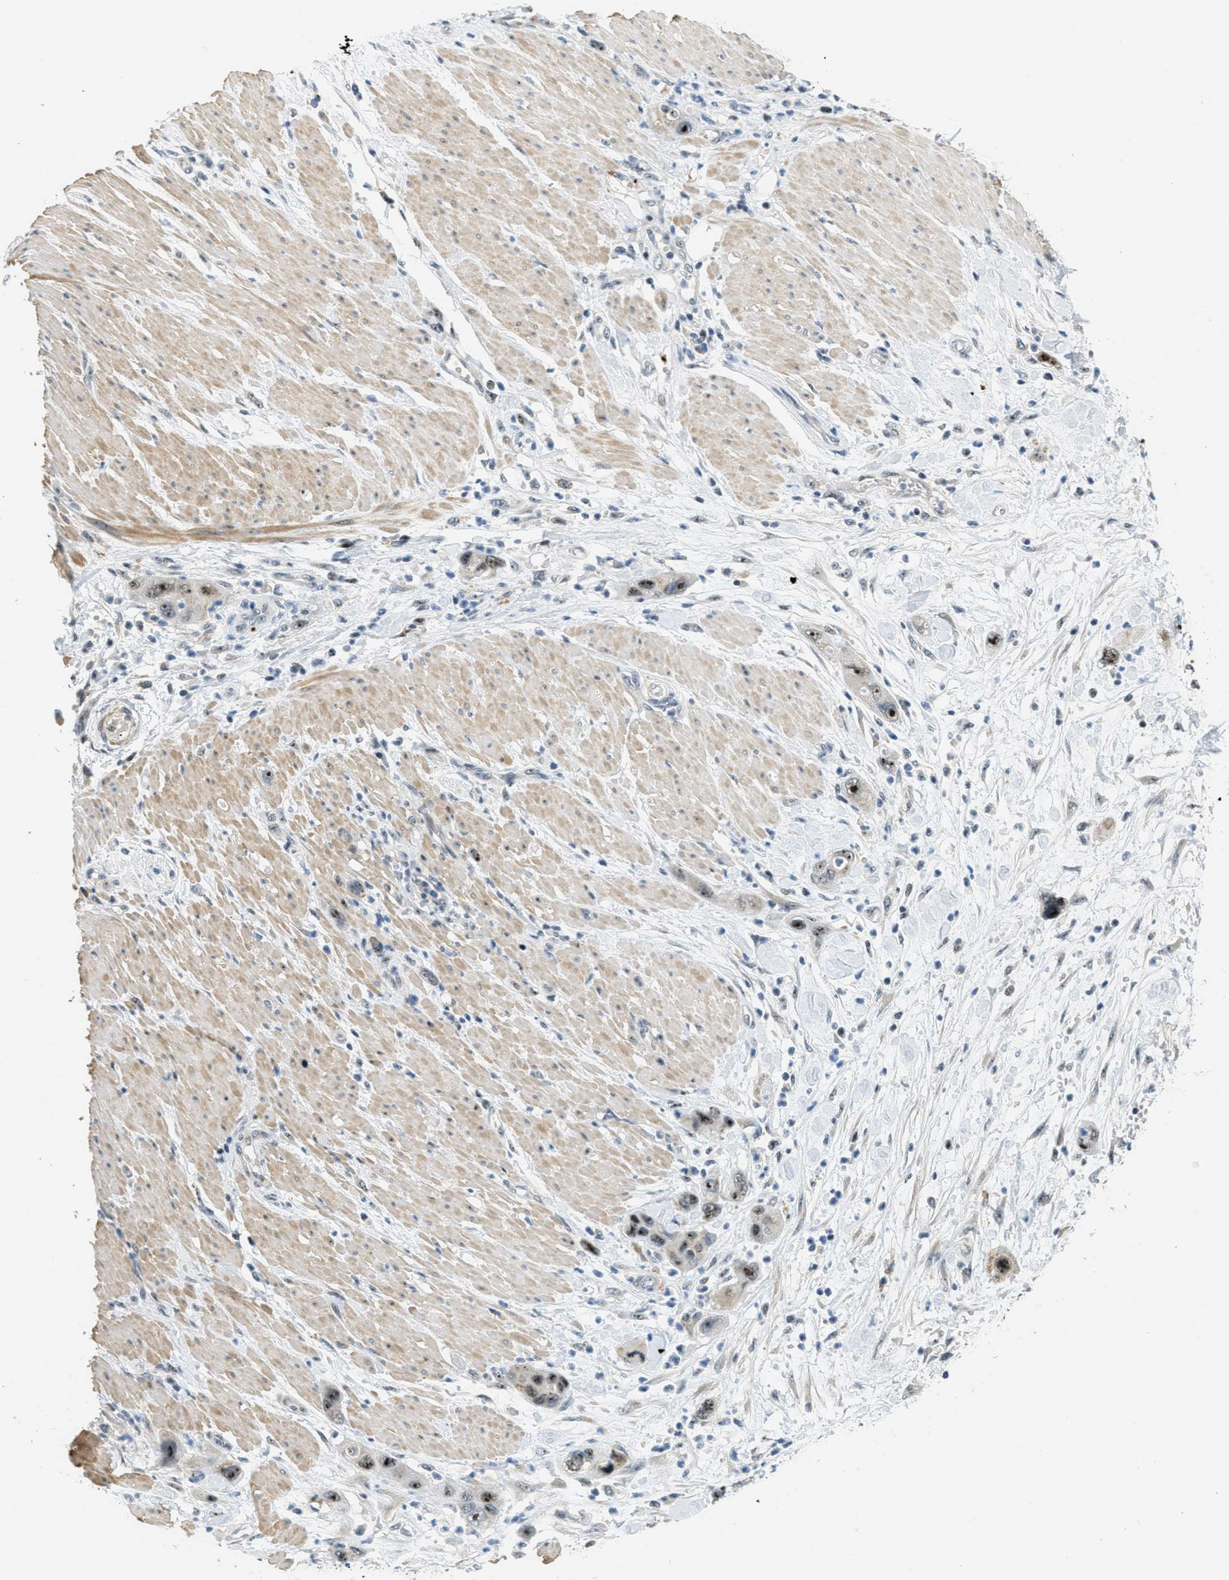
{"staining": {"intensity": "strong", "quantity": "25%-75%", "location": "nuclear"}, "tissue": "pancreatic cancer", "cell_type": "Tumor cells", "image_type": "cancer", "snomed": [{"axis": "morphology", "description": "Normal tissue, NOS"}, {"axis": "morphology", "description": "Adenocarcinoma, NOS"}, {"axis": "topography", "description": "Pancreas"}], "caption": "IHC (DAB) staining of human pancreatic adenocarcinoma reveals strong nuclear protein staining in about 25%-75% of tumor cells. The protein is stained brown, and the nuclei are stained in blue (DAB (3,3'-diaminobenzidine) IHC with brightfield microscopy, high magnification).", "gene": "DDX47", "patient": {"sex": "female", "age": 71}}